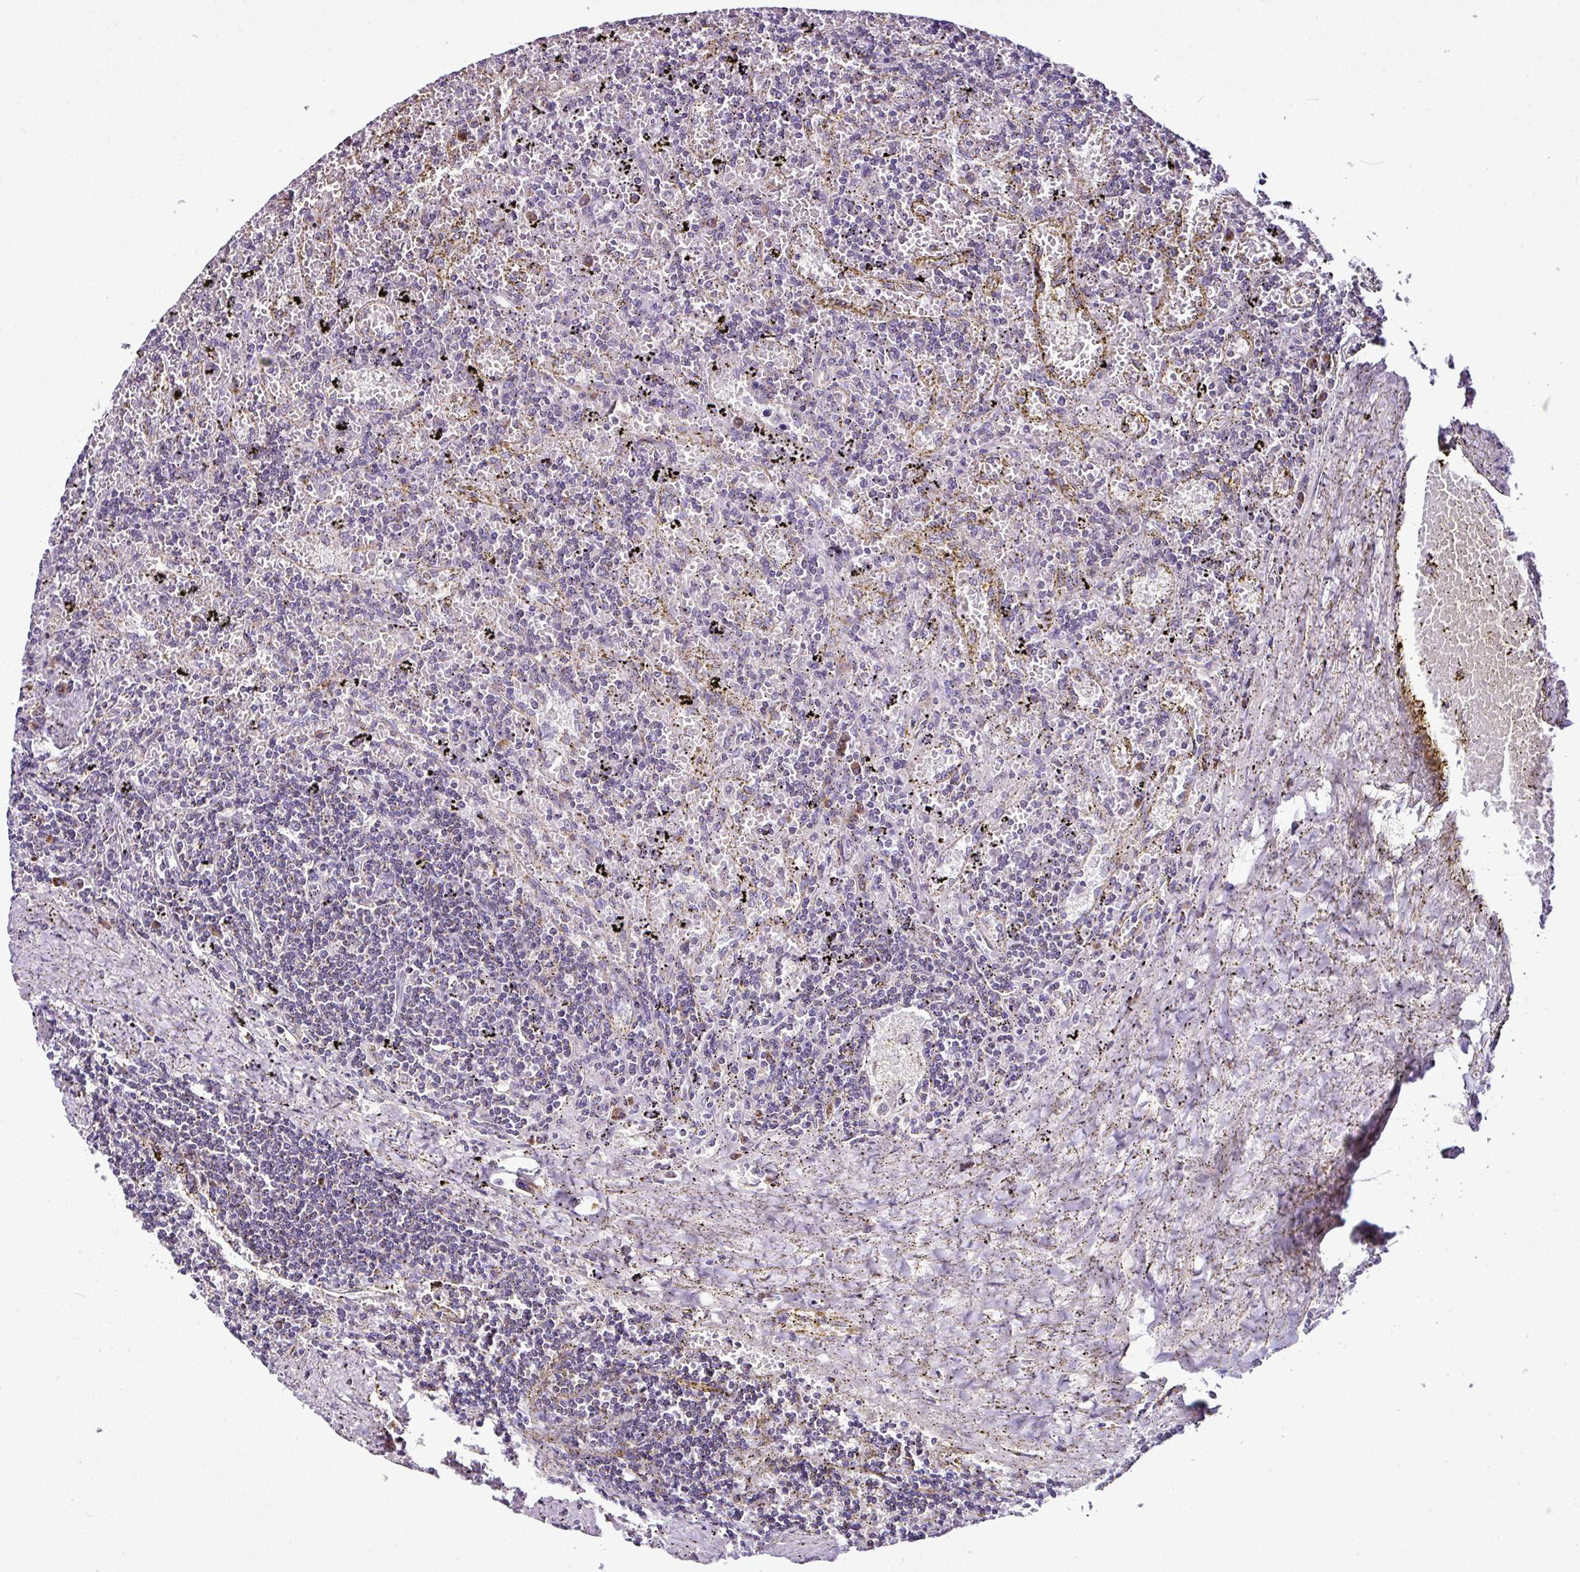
{"staining": {"intensity": "negative", "quantity": "none", "location": "none"}, "tissue": "lymphoma", "cell_type": "Tumor cells", "image_type": "cancer", "snomed": [{"axis": "morphology", "description": "Malignant lymphoma, non-Hodgkin's type, Low grade"}, {"axis": "topography", "description": "Spleen"}], "caption": "DAB immunohistochemical staining of human lymphoma reveals no significant positivity in tumor cells. (Stains: DAB (3,3'-diaminobenzidine) immunohistochemistry with hematoxylin counter stain, Microscopy: brightfield microscopy at high magnification).", "gene": "DPAGT1", "patient": {"sex": "male", "age": 76}}